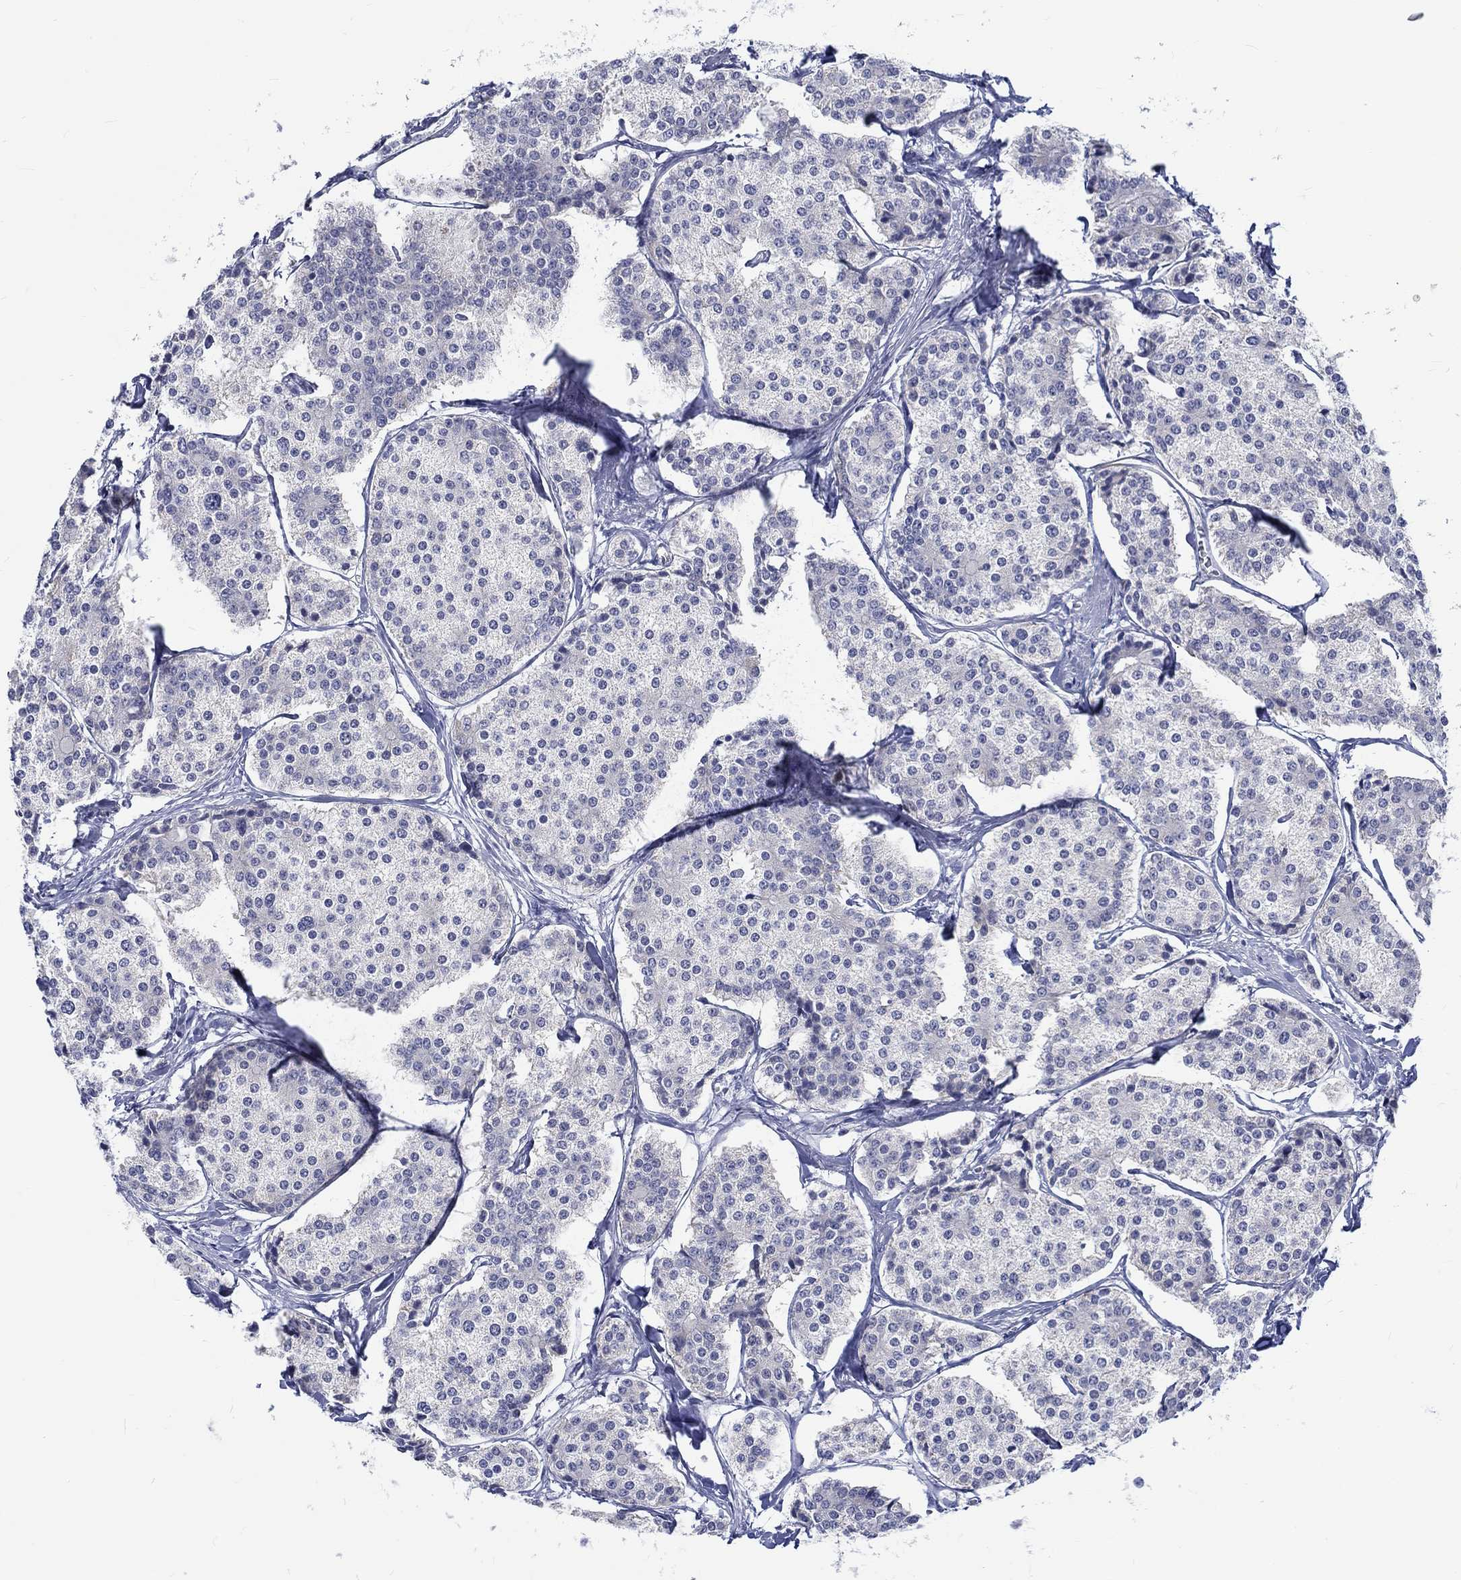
{"staining": {"intensity": "negative", "quantity": "none", "location": "none"}, "tissue": "carcinoid", "cell_type": "Tumor cells", "image_type": "cancer", "snomed": [{"axis": "morphology", "description": "Carcinoid, malignant, NOS"}, {"axis": "topography", "description": "Small intestine"}], "caption": "An immunohistochemistry image of carcinoid is shown. There is no staining in tumor cells of carcinoid. (IHC, brightfield microscopy, high magnification).", "gene": "ST6GALNAC1", "patient": {"sex": "female", "age": 65}}